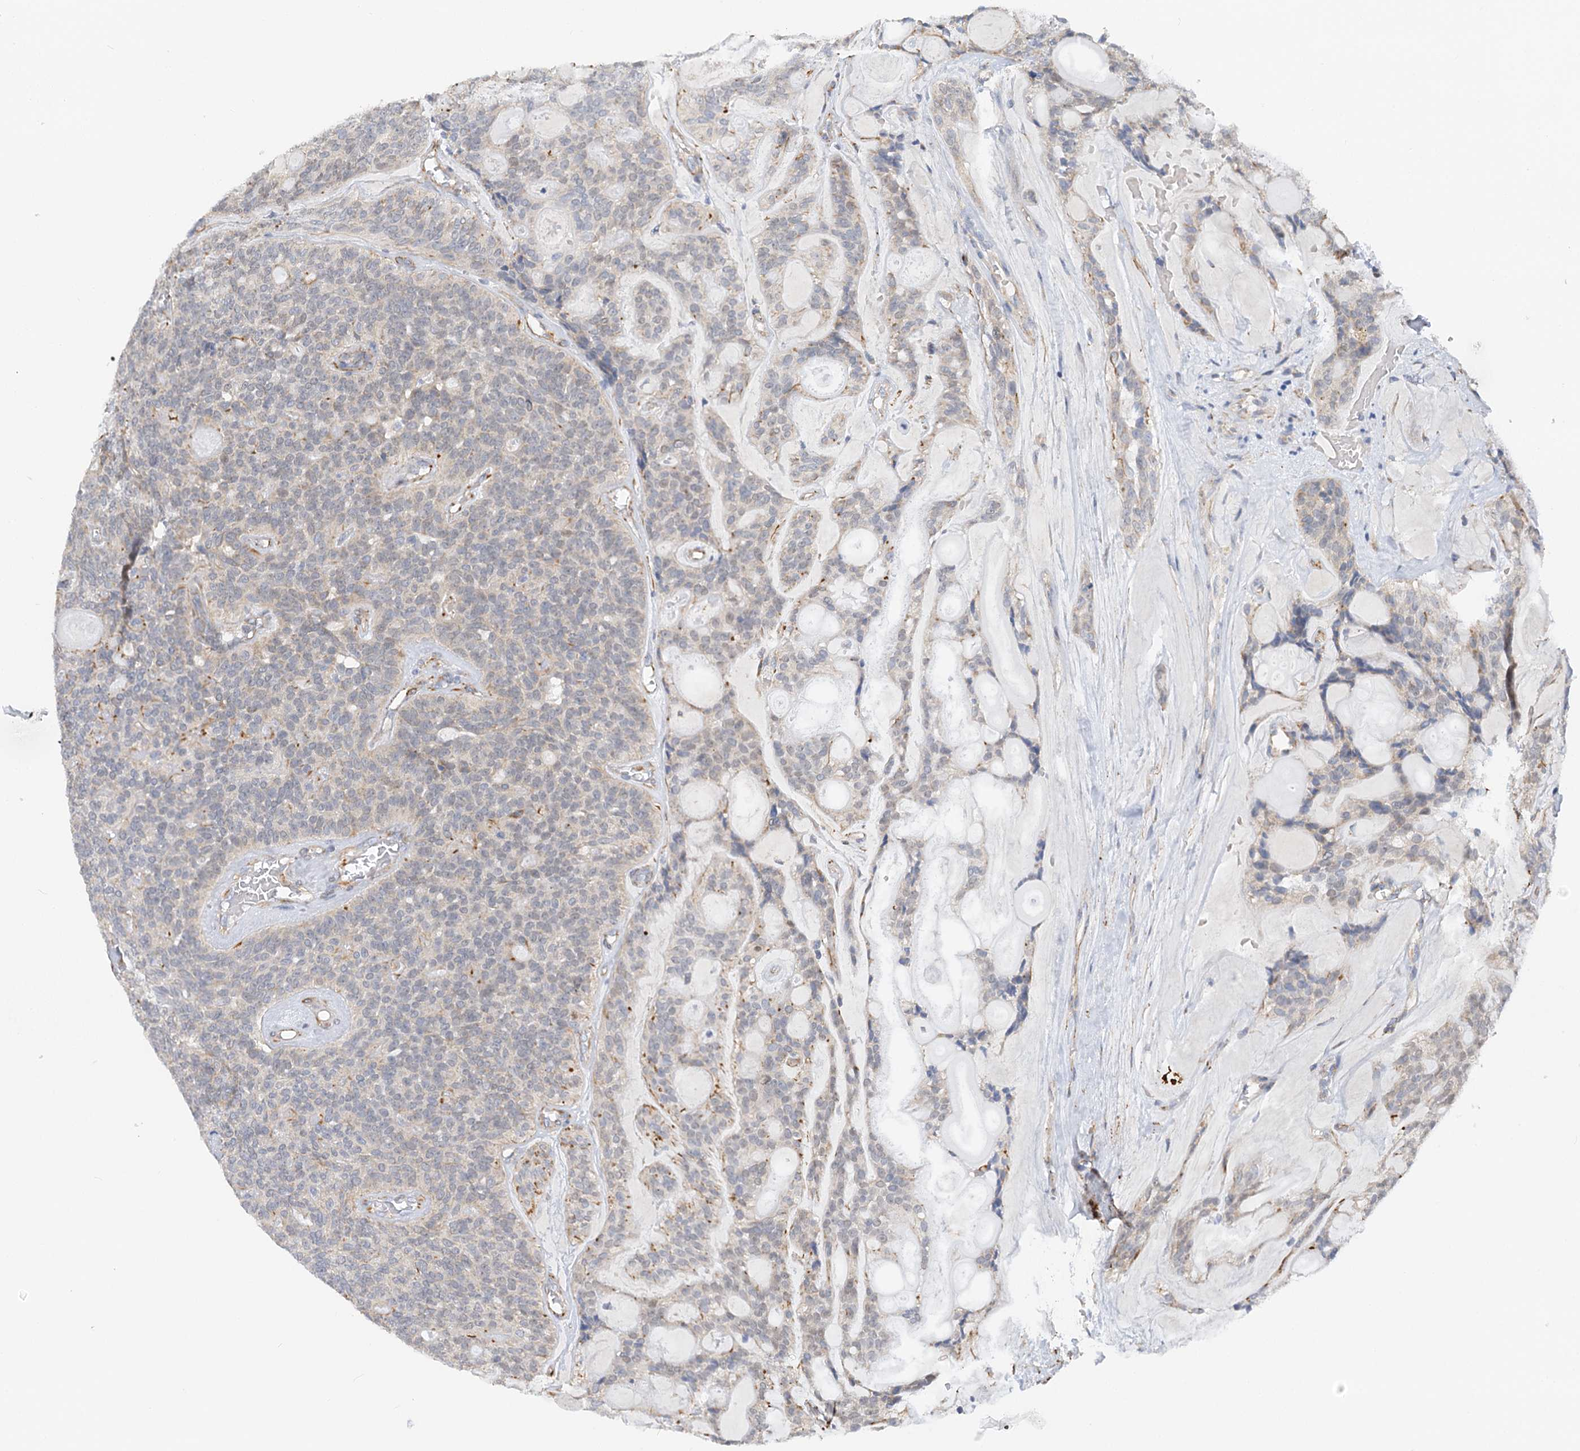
{"staining": {"intensity": "moderate", "quantity": "<25%", "location": "cytoplasmic/membranous"}, "tissue": "head and neck cancer", "cell_type": "Tumor cells", "image_type": "cancer", "snomed": [{"axis": "morphology", "description": "Adenocarcinoma, NOS"}, {"axis": "topography", "description": "Head-Neck"}], "caption": "Protein expression by immunohistochemistry displays moderate cytoplasmic/membranous staining in about <25% of tumor cells in head and neck cancer (adenocarcinoma).", "gene": "NELL2", "patient": {"sex": "male", "age": 66}}